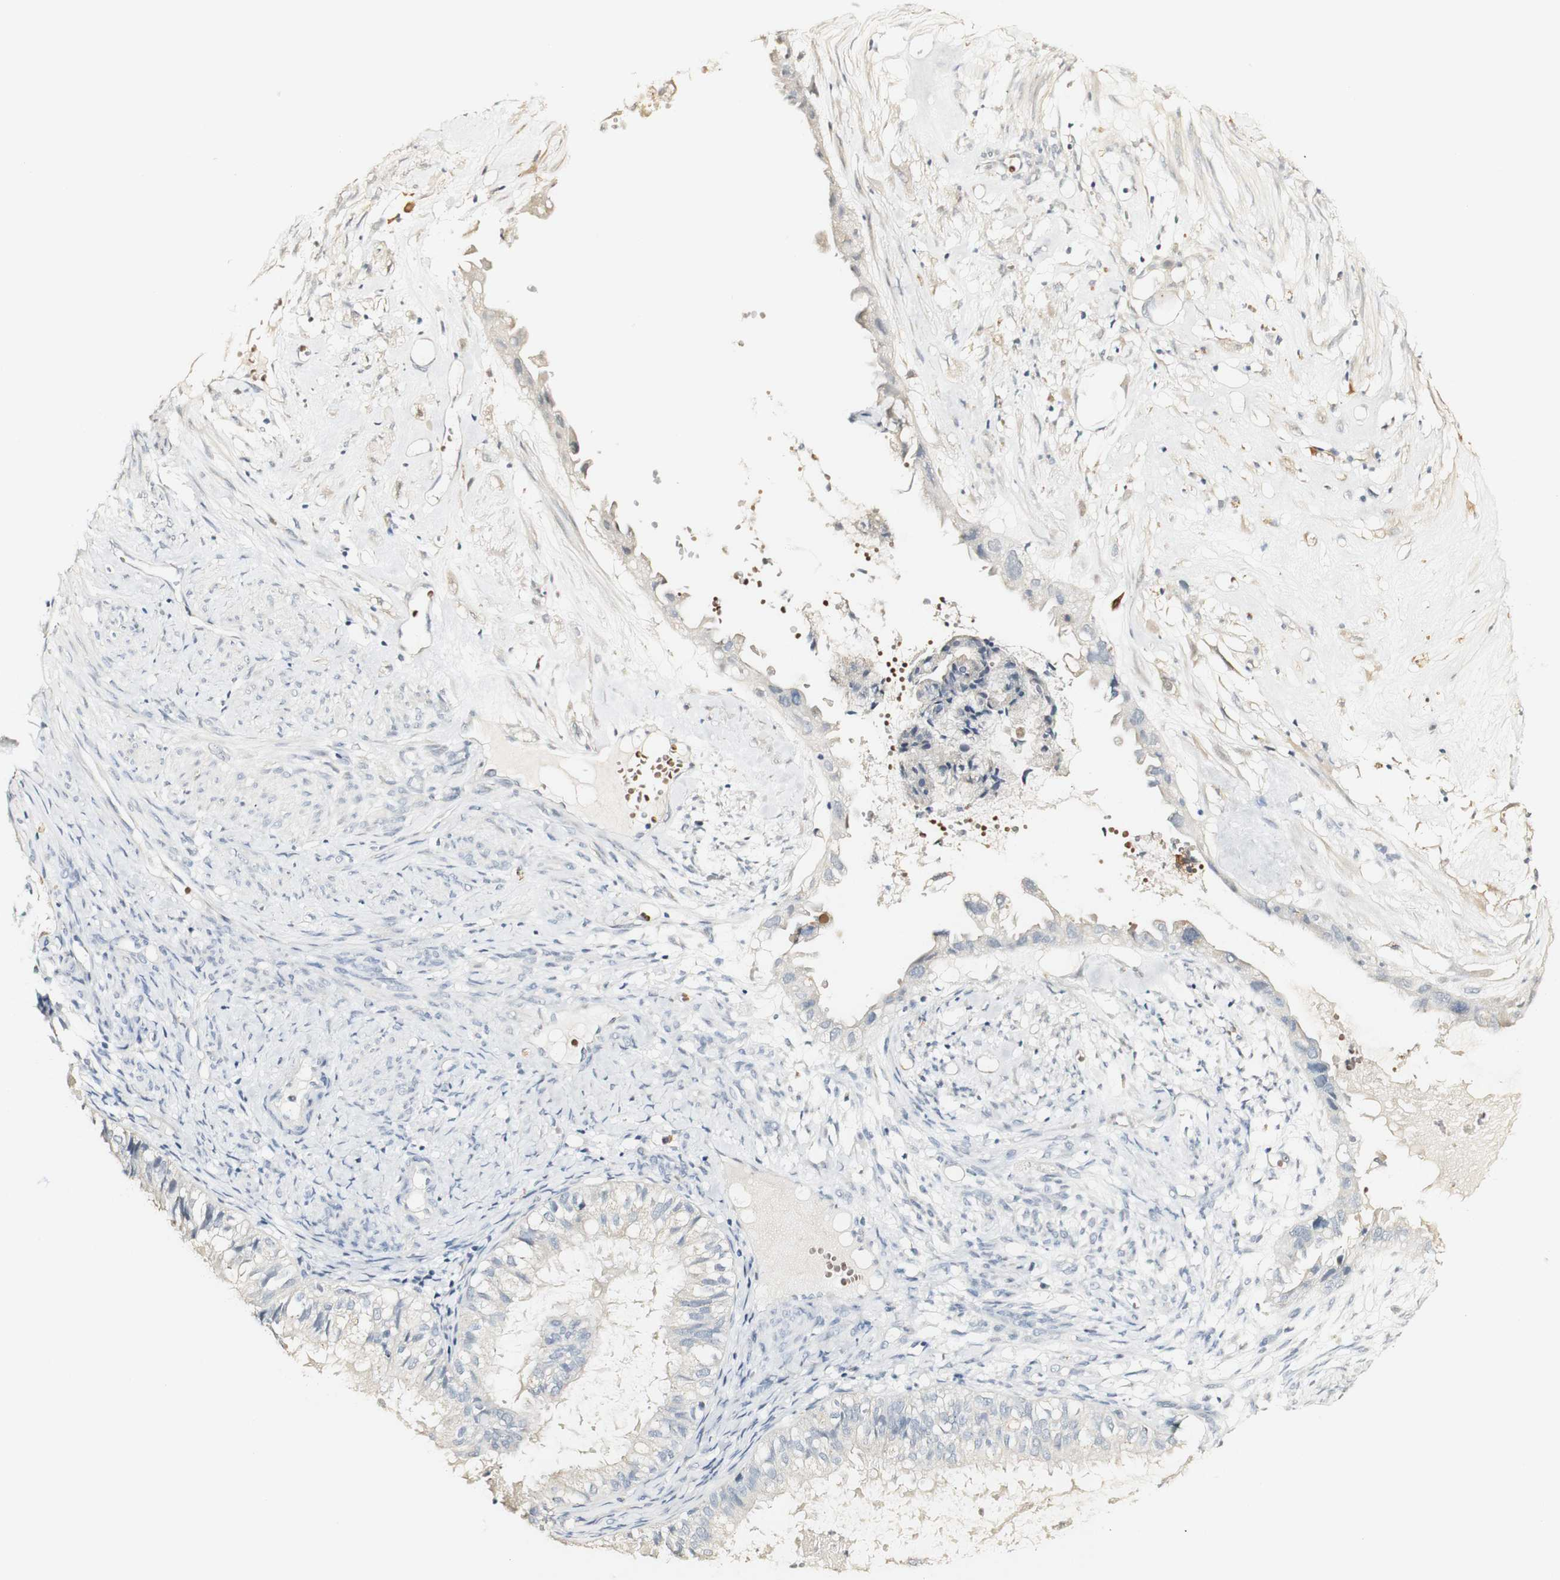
{"staining": {"intensity": "negative", "quantity": "none", "location": "none"}, "tissue": "cervical cancer", "cell_type": "Tumor cells", "image_type": "cancer", "snomed": [{"axis": "morphology", "description": "Normal tissue, NOS"}, {"axis": "morphology", "description": "Adenocarcinoma, NOS"}, {"axis": "topography", "description": "Cervix"}, {"axis": "topography", "description": "Endometrium"}], "caption": "Immunohistochemistry (IHC) micrograph of cervical adenocarcinoma stained for a protein (brown), which demonstrates no positivity in tumor cells.", "gene": "SYT7", "patient": {"sex": "female", "age": 86}}